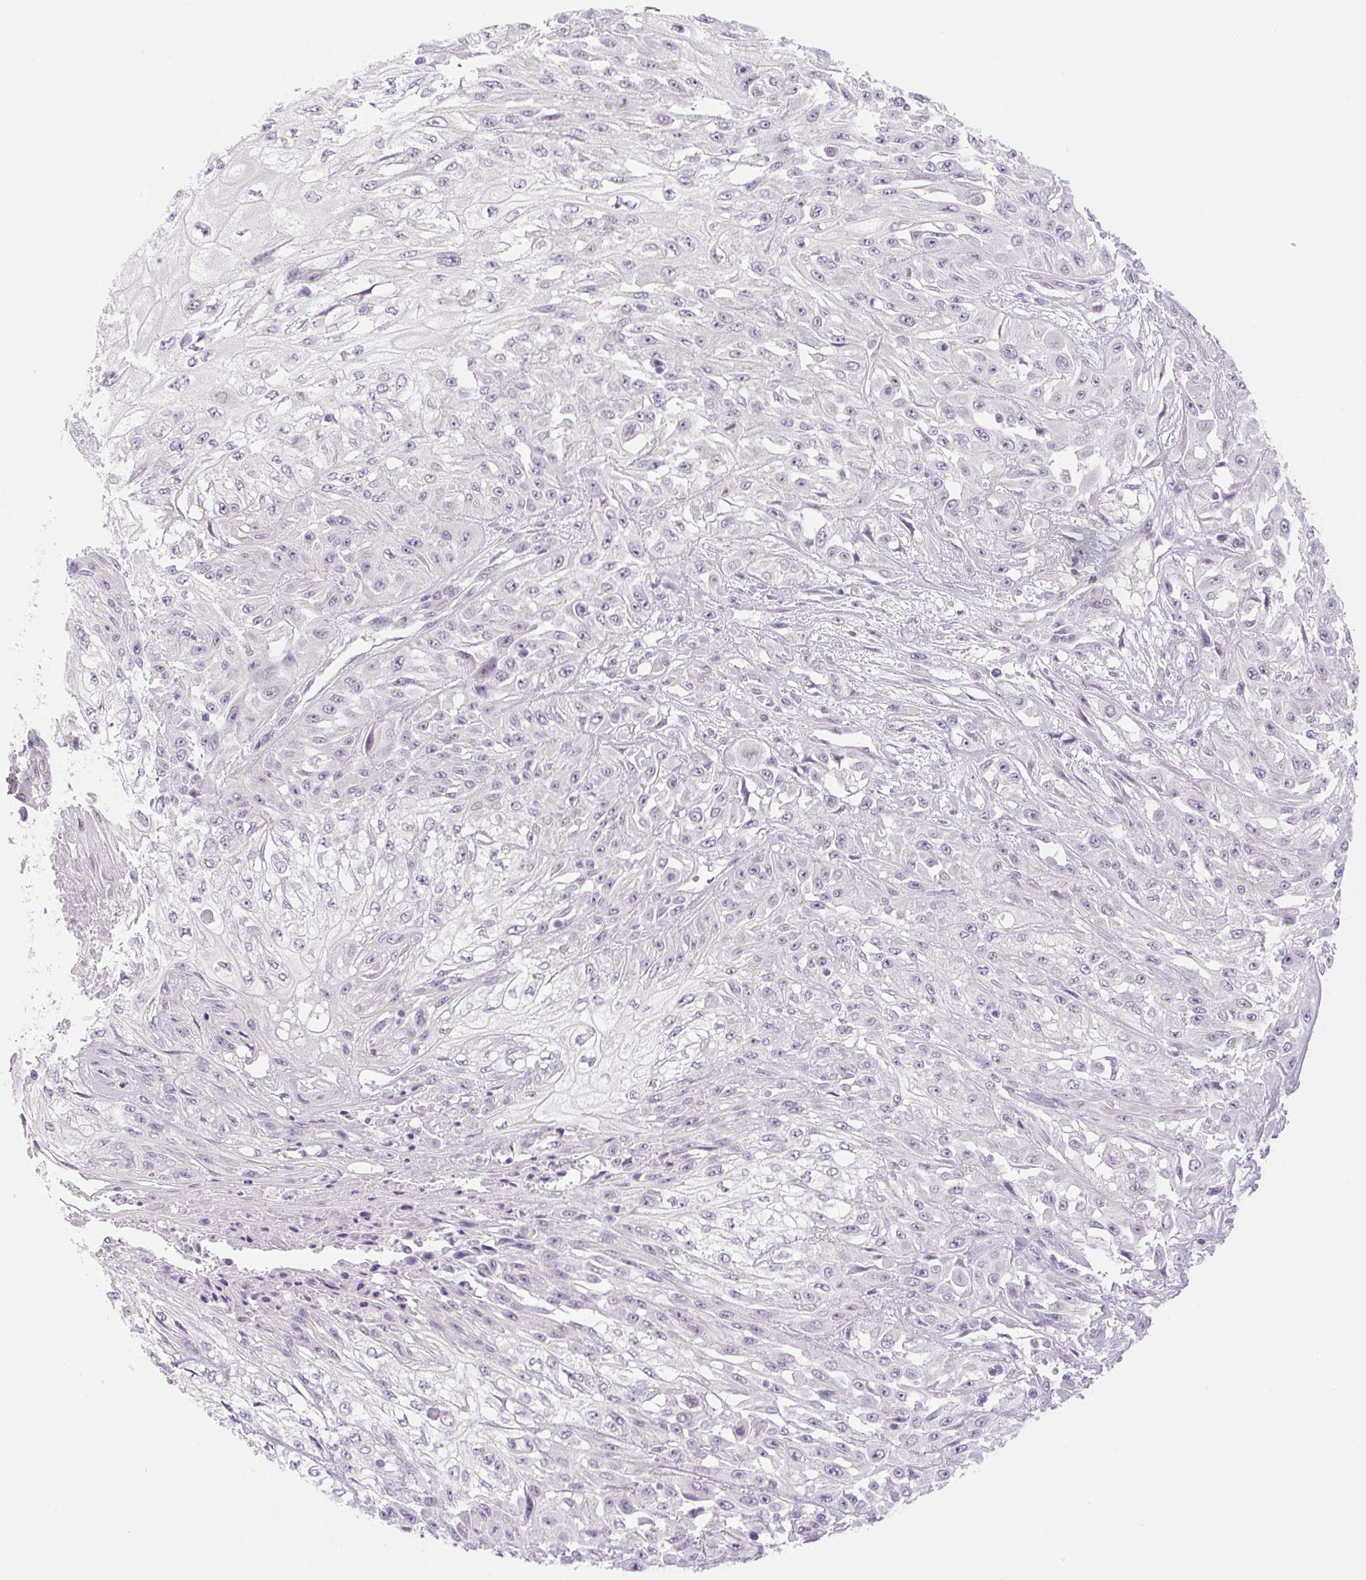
{"staining": {"intensity": "negative", "quantity": "none", "location": "none"}, "tissue": "skin cancer", "cell_type": "Tumor cells", "image_type": "cancer", "snomed": [{"axis": "morphology", "description": "Squamous cell carcinoma, NOS"}, {"axis": "morphology", "description": "Squamous cell carcinoma, metastatic, NOS"}, {"axis": "topography", "description": "Skin"}, {"axis": "topography", "description": "Lymph node"}], "caption": "Tumor cells show no significant protein positivity in squamous cell carcinoma (skin). The staining was performed using DAB to visualize the protein expression in brown, while the nuclei were stained in blue with hematoxylin (Magnification: 20x).", "gene": "SPRYD4", "patient": {"sex": "male", "age": 75}}